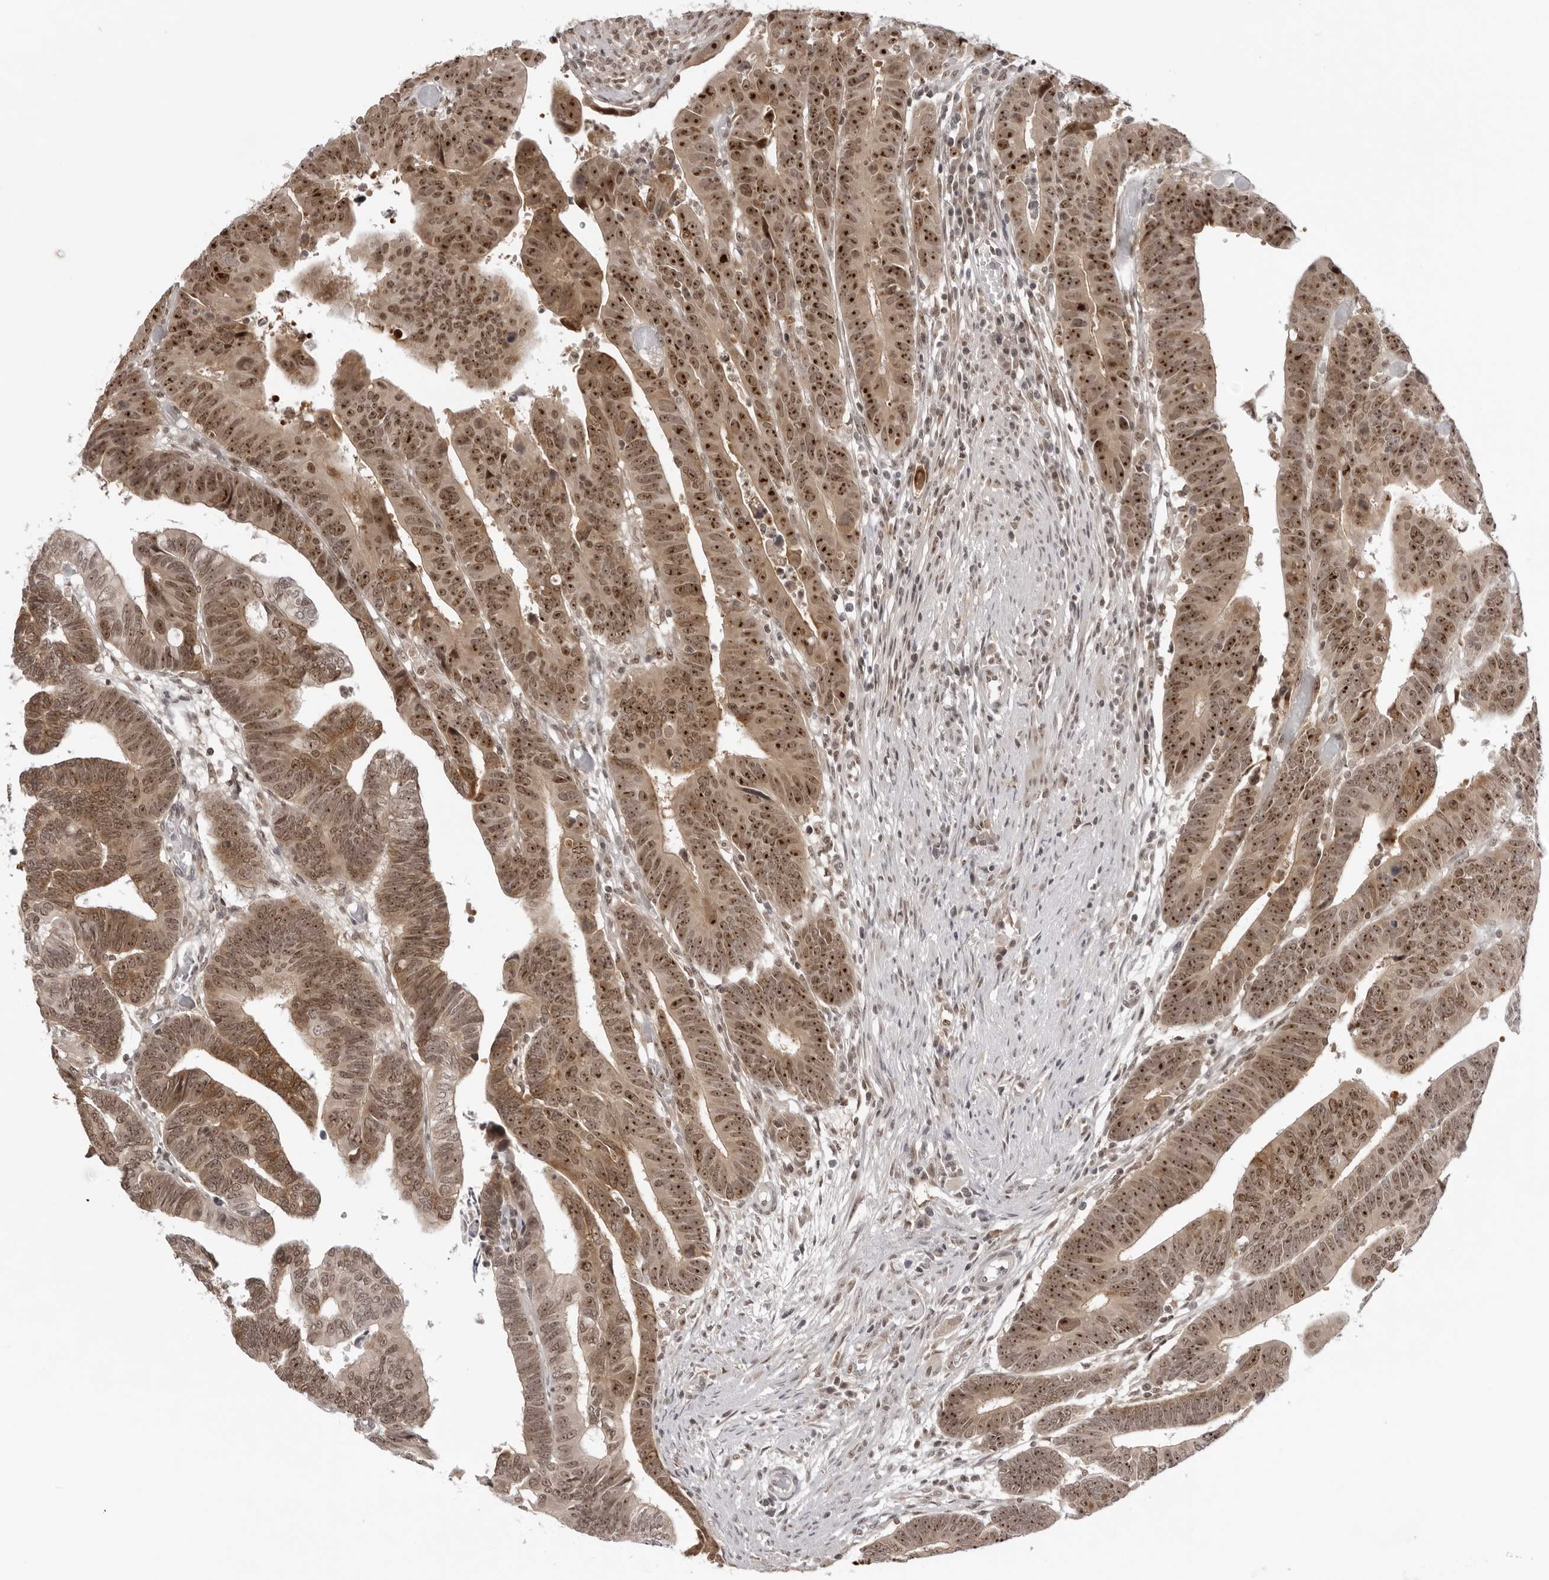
{"staining": {"intensity": "strong", "quantity": ">75%", "location": "cytoplasmic/membranous,nuclear"}, "tissue": "colorectal cancer", "cell_type": "Tumor cells", "image_type": "cancer", "snomed": [{"axis": "morphology", "description": "Adenocarcinoma, NOS"}, {"axis": "topography", "description": "Rectum"}], "caption": "Adenocarcinoma (colorectal) stained for a protein (brown) shows strong cytoplasmic/membranous and nuclear positive staining in approximately >75% of tumor cells.", "gene": "EXOSC10", "patient": {"sex": "female", "age": 65}}